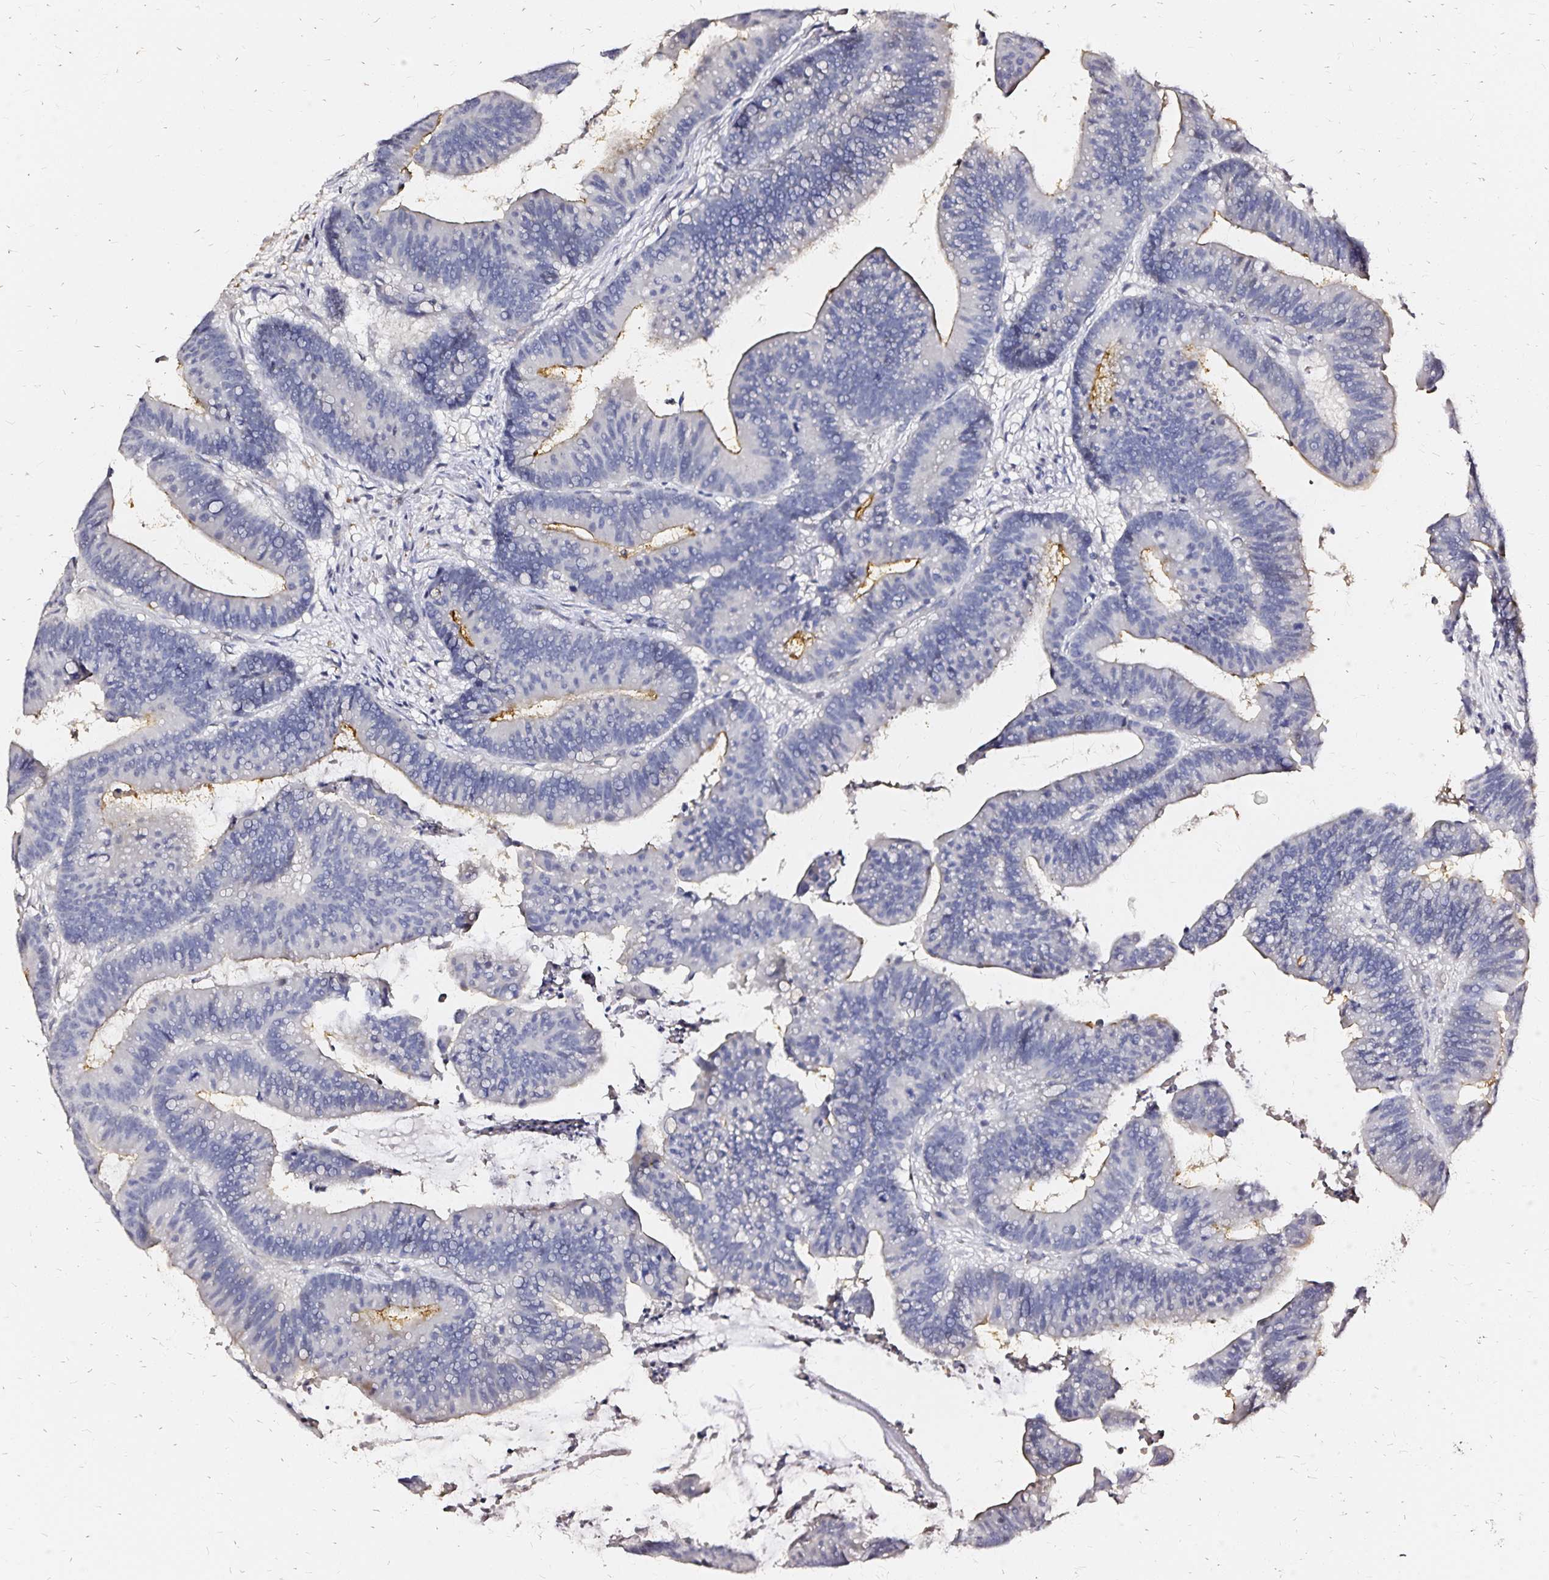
{"staining": {"intensity": "moderate", "quantity": "<25%", "location": "cytoplasmic/membranous"}, "tissue": "colorectal cancer", "cell_type": "Tumor cells", "image_type": "cancer", "snomed": [{"axis": "morphology", "description": "Adenocarcinoma, NOS"}, {"axis": "topography", "description": "Colon"}], "caption": "Tumor cells display low levels of moderate cytoplasmic/membranous staining in about <25% of cells in colorectal cancer. (Stains: DAB in brown, nuclei in blue, Microscopy: brightfield microscopy at high magnification).", "gene": "SLC5A1", "patient": {"sex": "female", "age": 78}}